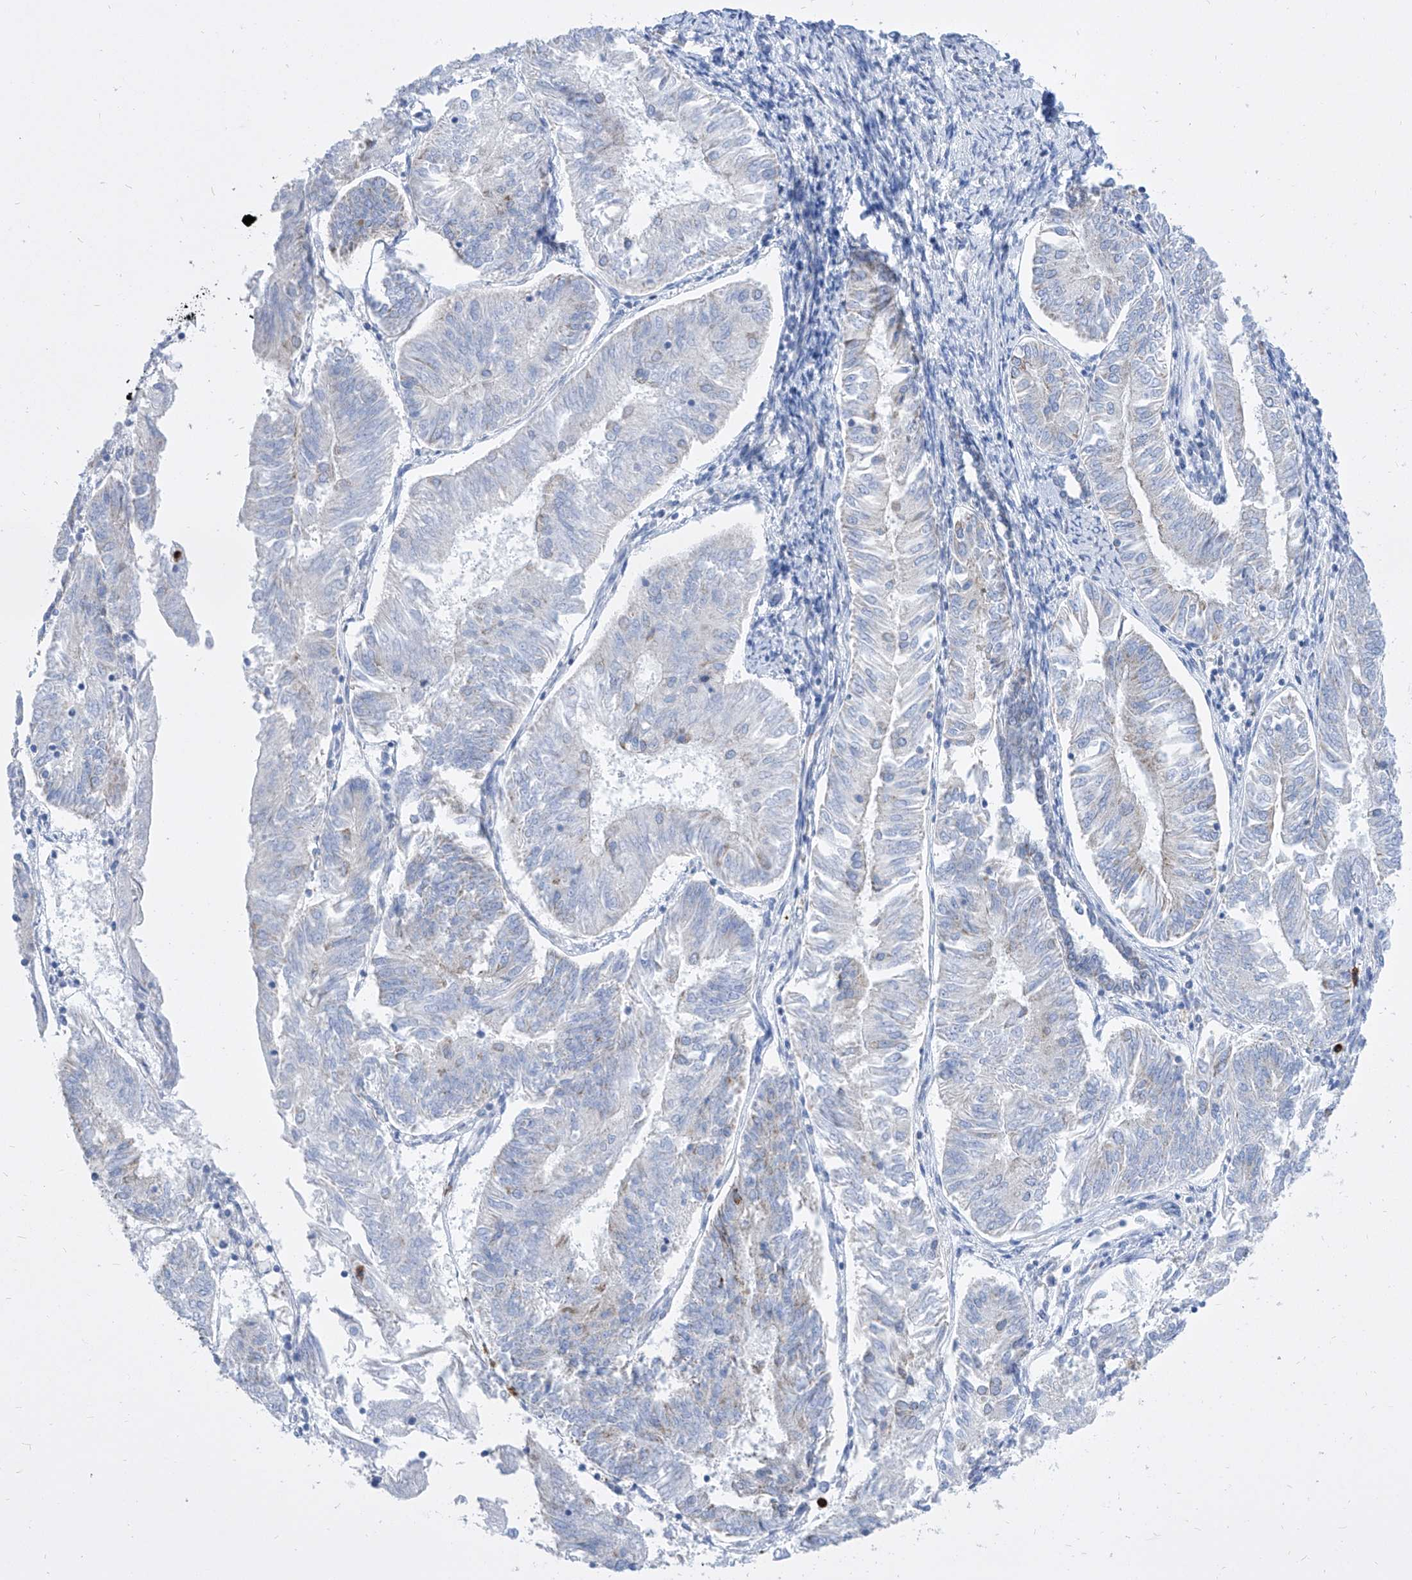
{"staining": {"intensity": "negative", "quantity": "none", "location": "none"}, "tissue": "endometrial cancer", "cell_type": "Tumor cells", "image_type": "cancer", "snomed": [{"axis": "morphology", "description": "Adenocarcinoma, NOS"}, {"axis": "topography", "description": "Endometrium"}], "caption": "An image of human endometrial adenocarcinoma is negative for staining in tumor cells.", "gene": "COQ3", "patient": {"sex": "female", "age": 58}}